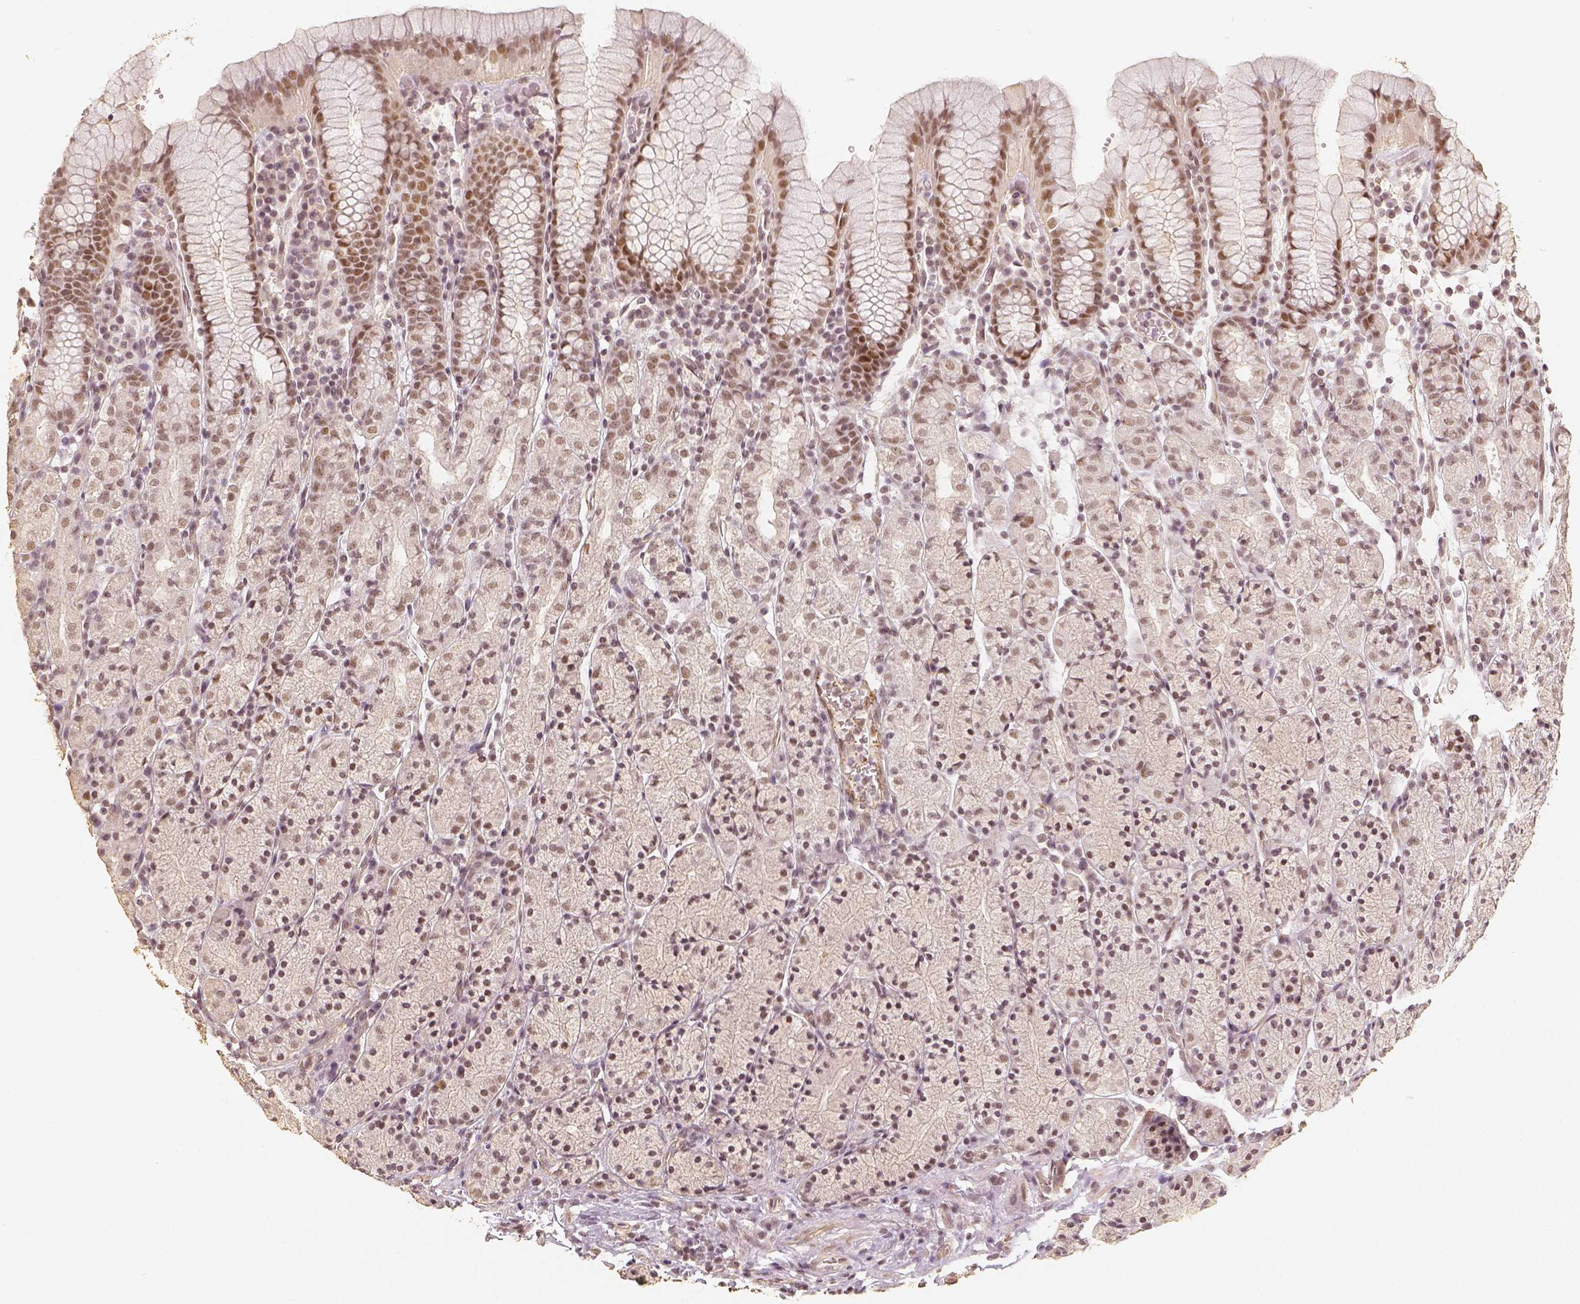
{"staining": {"intensity": "moderate", "quantity": ">75%", "location": "nuclear"}, "tissue": "stomach", "cell_type": "Glandular cells", "image_type": "normal", "snomed": [{"axis": "morphology", "description": "Normal tissue, NOS"}, {"axis": "topography", "description": "Stomach, upper"}, {"axis": "topography", "description": "Stomach"}], "caption": "Immunohistochemical staining of benign stomach reveals moderate nuclear protein staining in about >75% of glandular cells.", "gene": "HDAC1", "patient": {"sex": "male", "age": 62}}